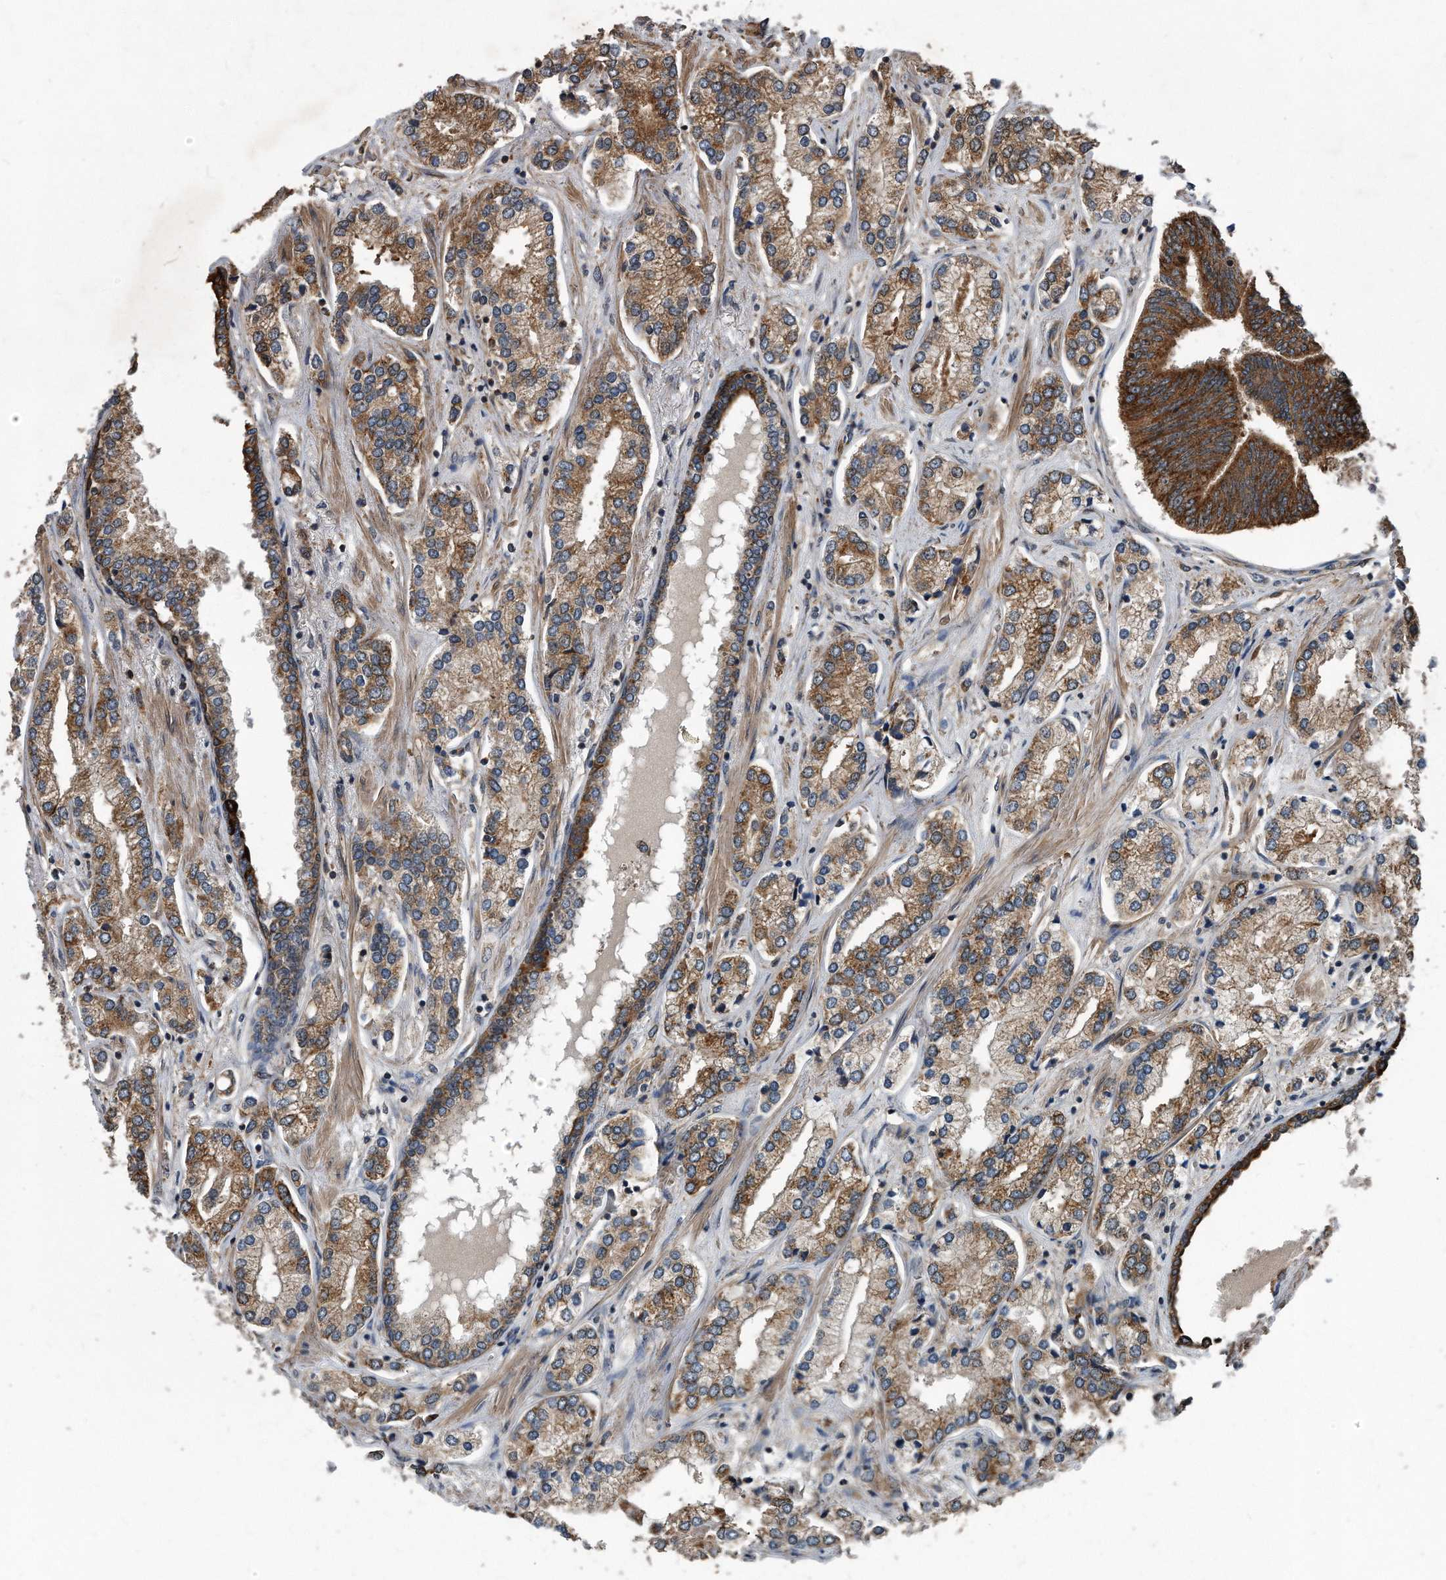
{"staining": {"intensity": "moderate", "quantity": ">75%", "location": "cytoplasmic/membranous"}, "tissue": "prostate cancer", "cell_type": "Tumor cells", "image_type": "cancer", "snomed": [{"axis": "morphology", "description": "Adenocarcinoma, High grade"}, {"axis": "topography", "description": "Prostate"}], "caption": "DAB immunohistochemical staining of prostate cancer shows moderate cytoplasmic/membranous protein positivity in approximately >75% of tumor cells. (Stains: DAB in brown, nuclei in blue, Microscopy: brightfield microscopy at high magnification).", "gene": "FAM136A", "patient": {"sex": "male", "age": 66}}